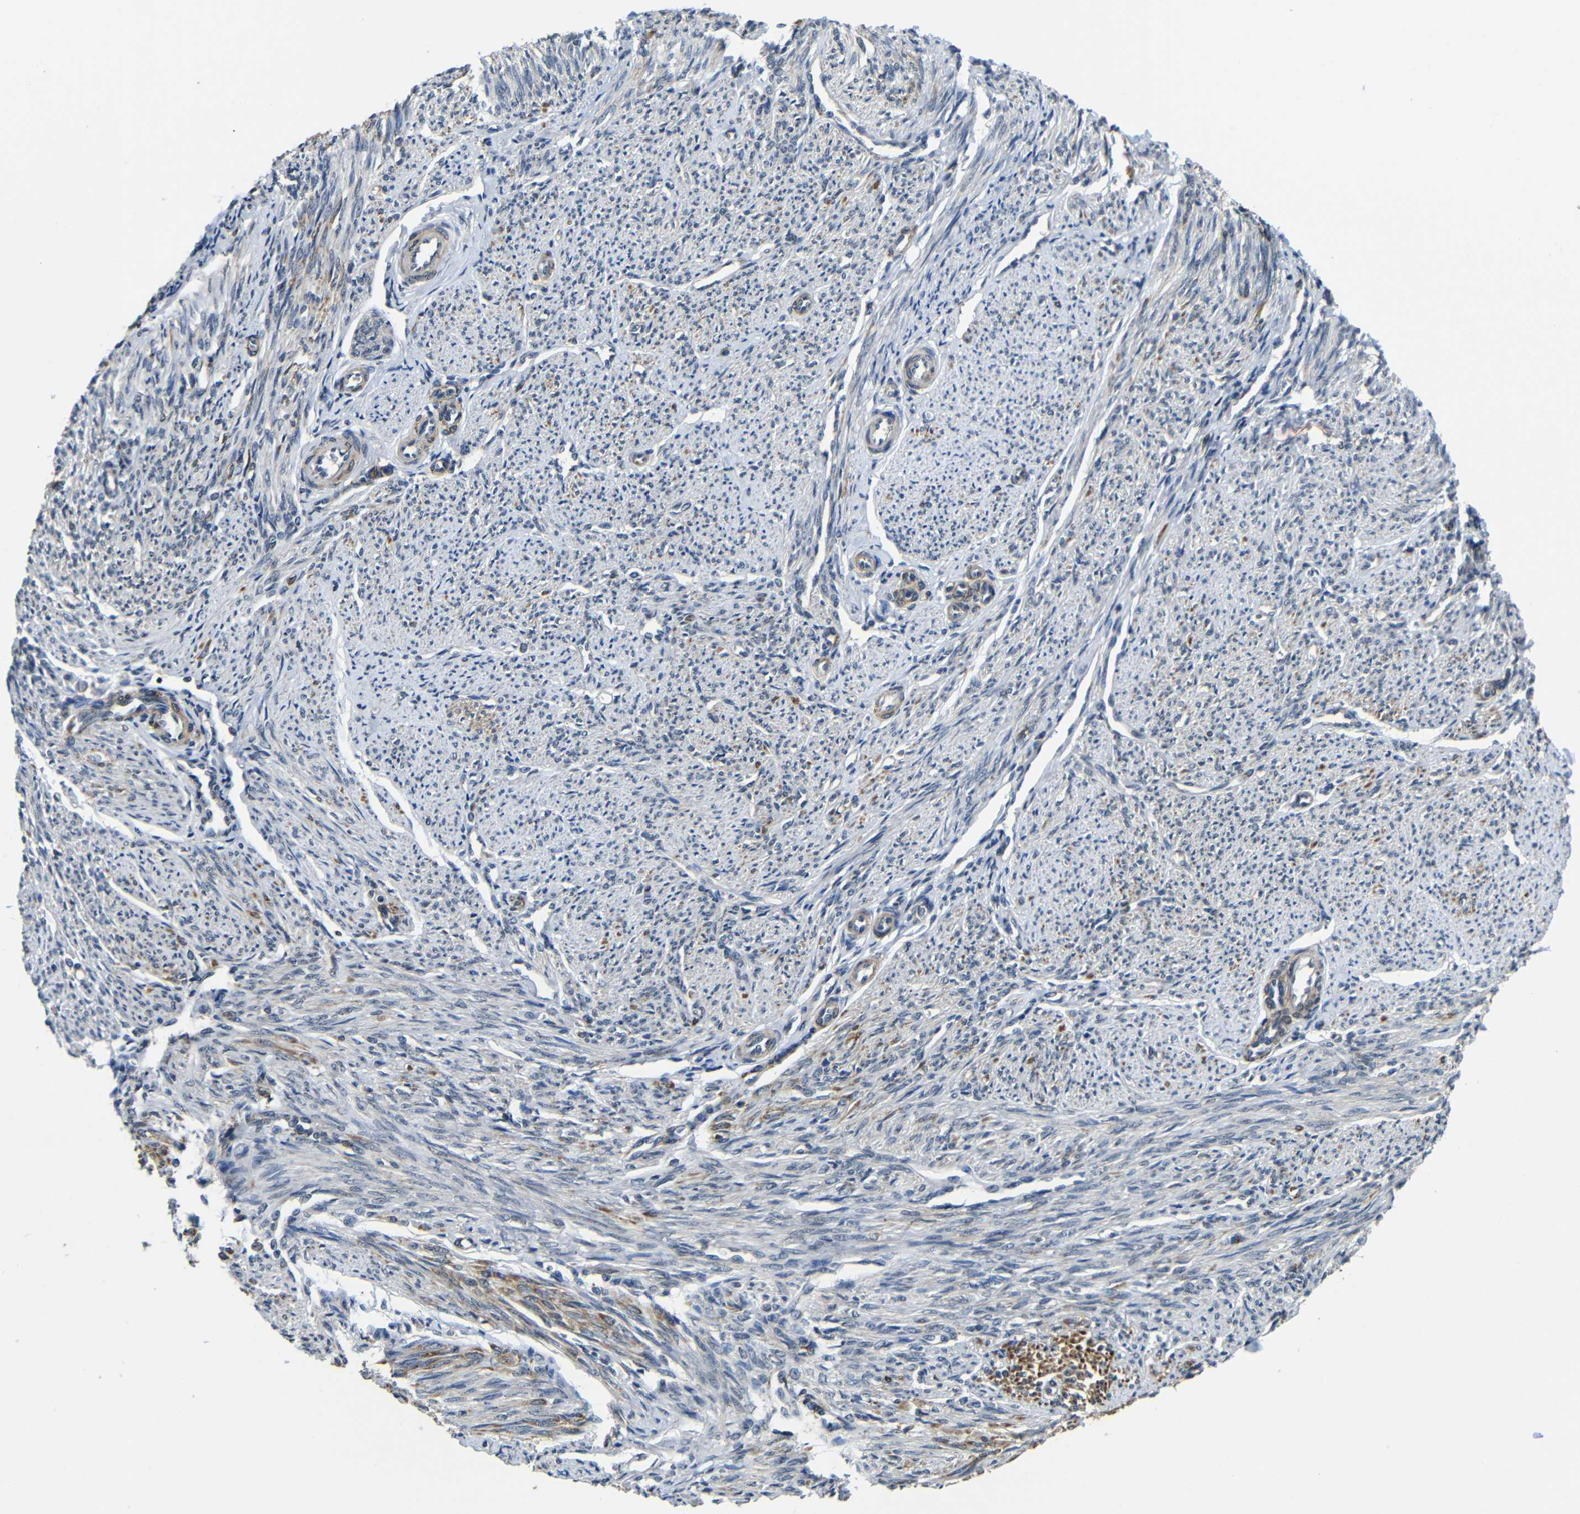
{"staining": {"intensity": "negative", "quantity": "none", "location": "none"}, "tissue": "smooth muscle", "cell_type": "Smooth muscle cells", "image_type": "normal", "snomed": [{"axis": "morphology", "description": "Normal tissue, NOS"}, {"axis": "topography", "description": "Smooth muscle"}], "caption": "The micrograph exhibits no significant positivity in smooth muscle cells of smooth muscle.", "gene": "FAM172A", "patient": {"sex": "female", "age": 65}}